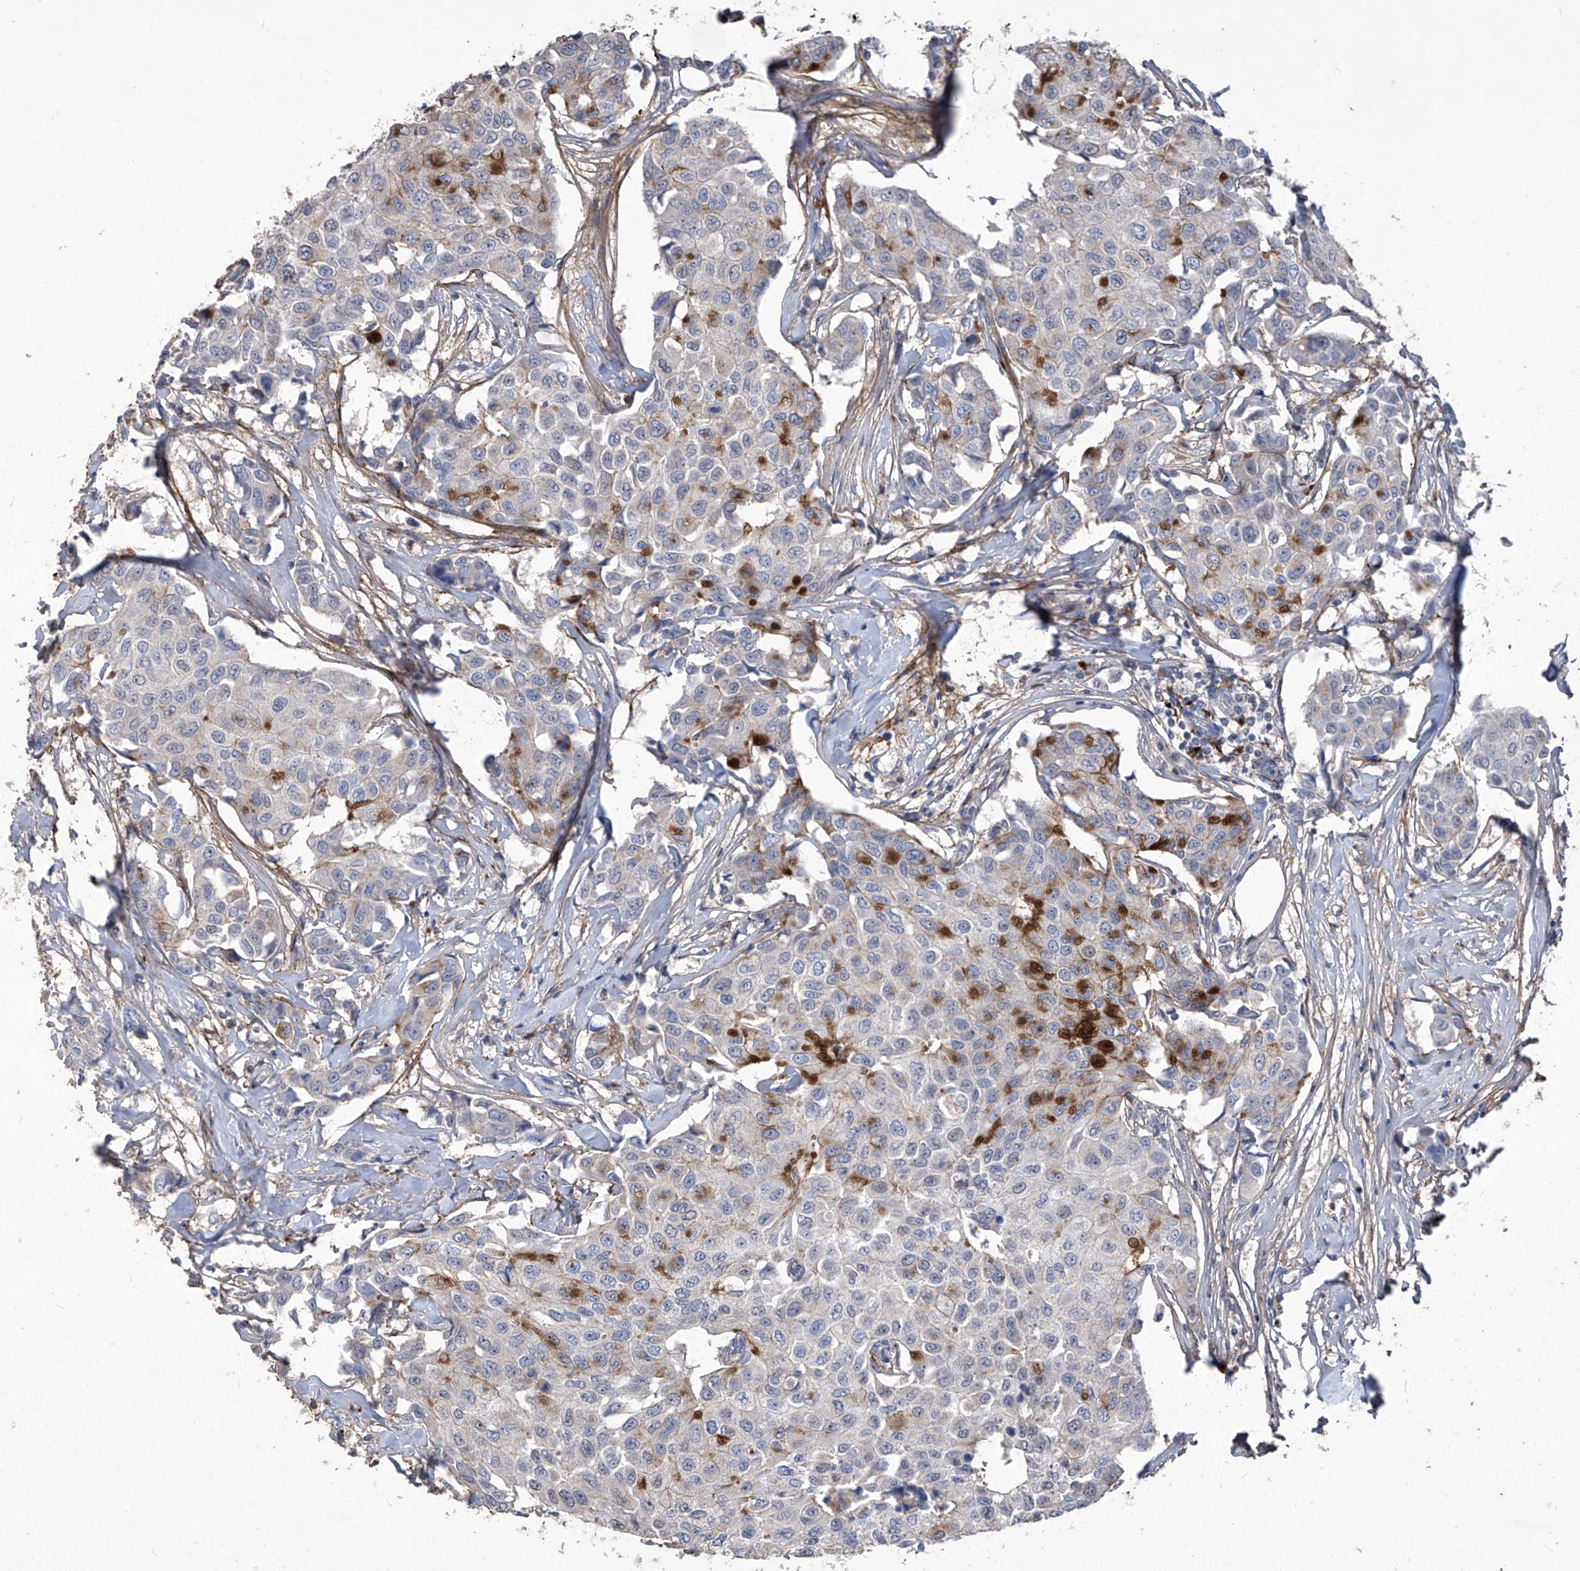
{"staining": {"intensity": "moderate", "quantity": "<25%", "location": "cytoplasmic/membranous"}, "tissue": "breast cancer", "cell_type": "Tumor cells", "image_type": "cancer", "snomed": [{"axis": "morphology", "description": "Duct carcinoma"}, {"axis": "topography", "description": "Breast"}], "caption": "An immunohistochemistry (IHC) histopathology image of tumor tissue is shown. Protein staining in brown labels moderate cytoplasmic/membranous positivity in breast cancer within tumor cells.", "gene": "TXNIP", "patient": {"sex": "female", "age": 80}}